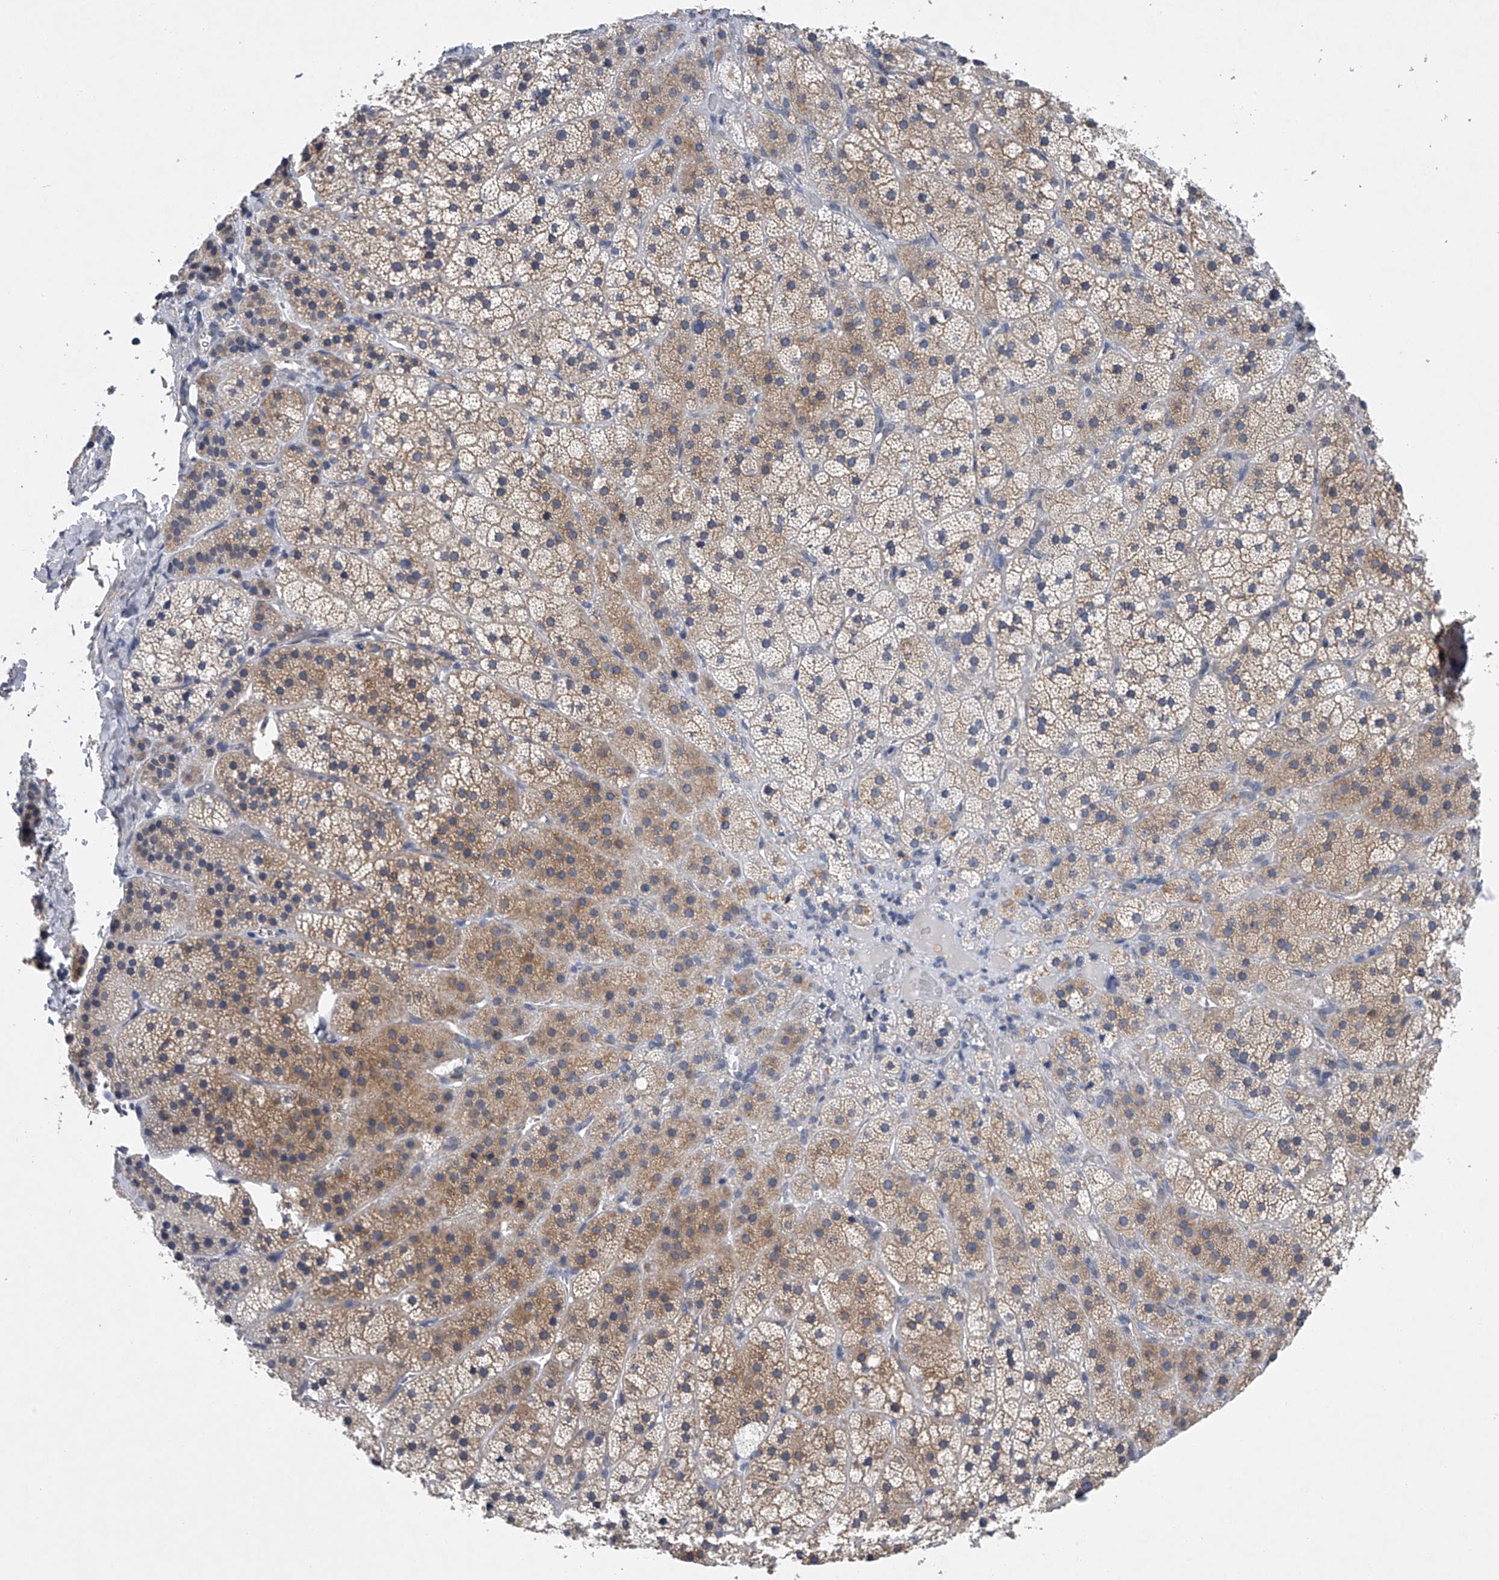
{"staining": {"intensity": "moderate", "quantity": ">75%", "location": "cytoplasmic/membranous"}, "tissue": "adrenal gland", "cell_type": "Glandular cells", "image_type": "normal", "snomed": [{"axis": "morphology", "description": "Normal tissue, NOS"}, {"axis": "topography", "description": "Adrenal gland"}], "caption": "The histopathology image reveals staining of unremarkable adrenal gland, revealing moderate cytoplasmic/membranous protein expression (brown color) within glandular cells.", "gene": "RNF5", "patient": {"sex": "female", "age": 44}}